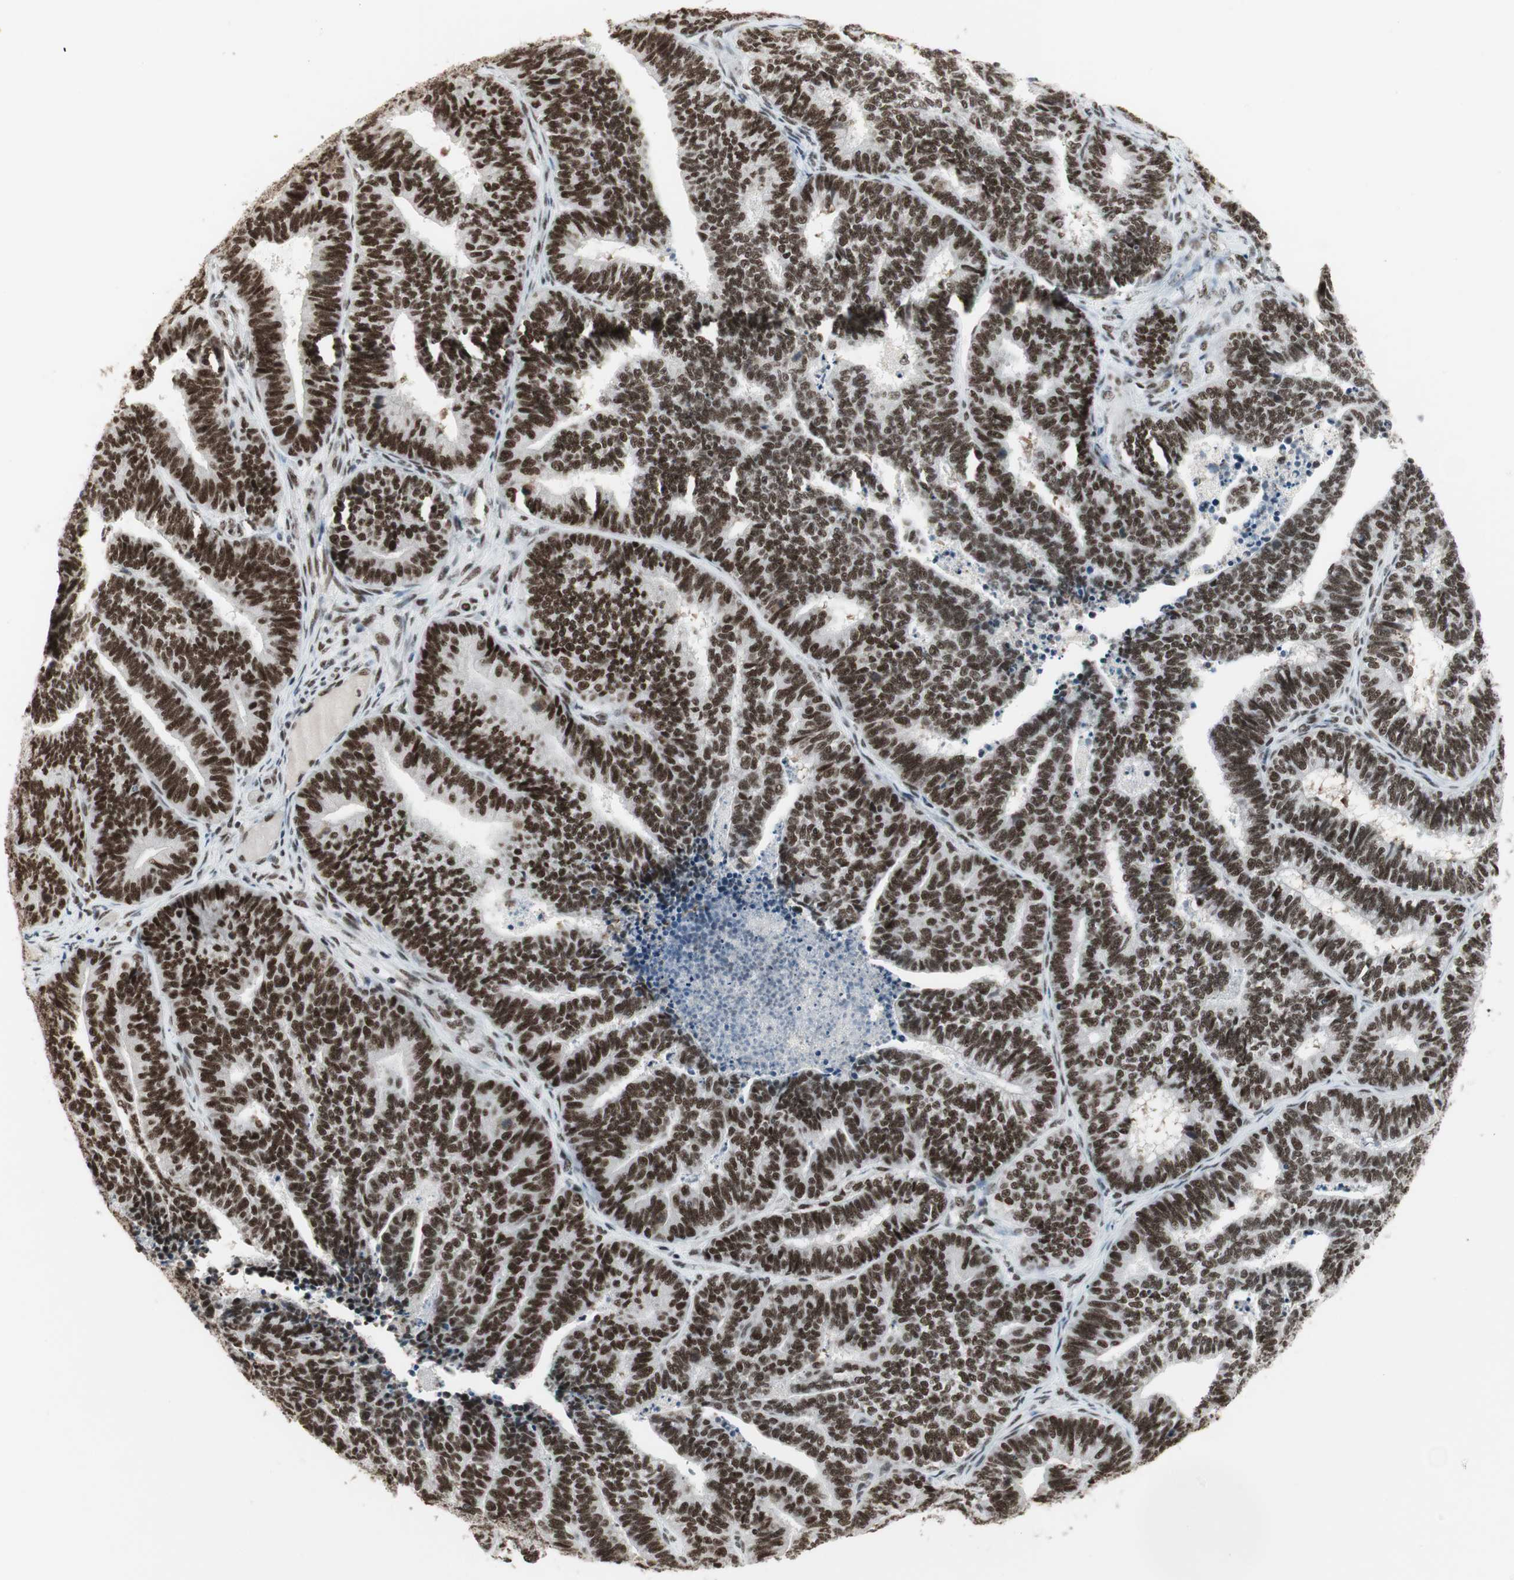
{"staining": {"intensity": "strong", "quantity": ">75%", "location": "nuclear"}, "tissue": "endometrial cancer", "cell_type": "Tumor cells", "image_type": "cancer", "snomed": [{"axis": "morphology", "description": "Adenocarcinoma, NOS"}, {"axis": "topography", "description": "Endometrium"}], "caption": "This photomicrograph shows immunohistochemistry staining of human endometrial cancer, with high strong nuclear positivity in about >75% of tumor cells.", "gene": "RTF1", "patient": {"sex": "female", "age": 70}}